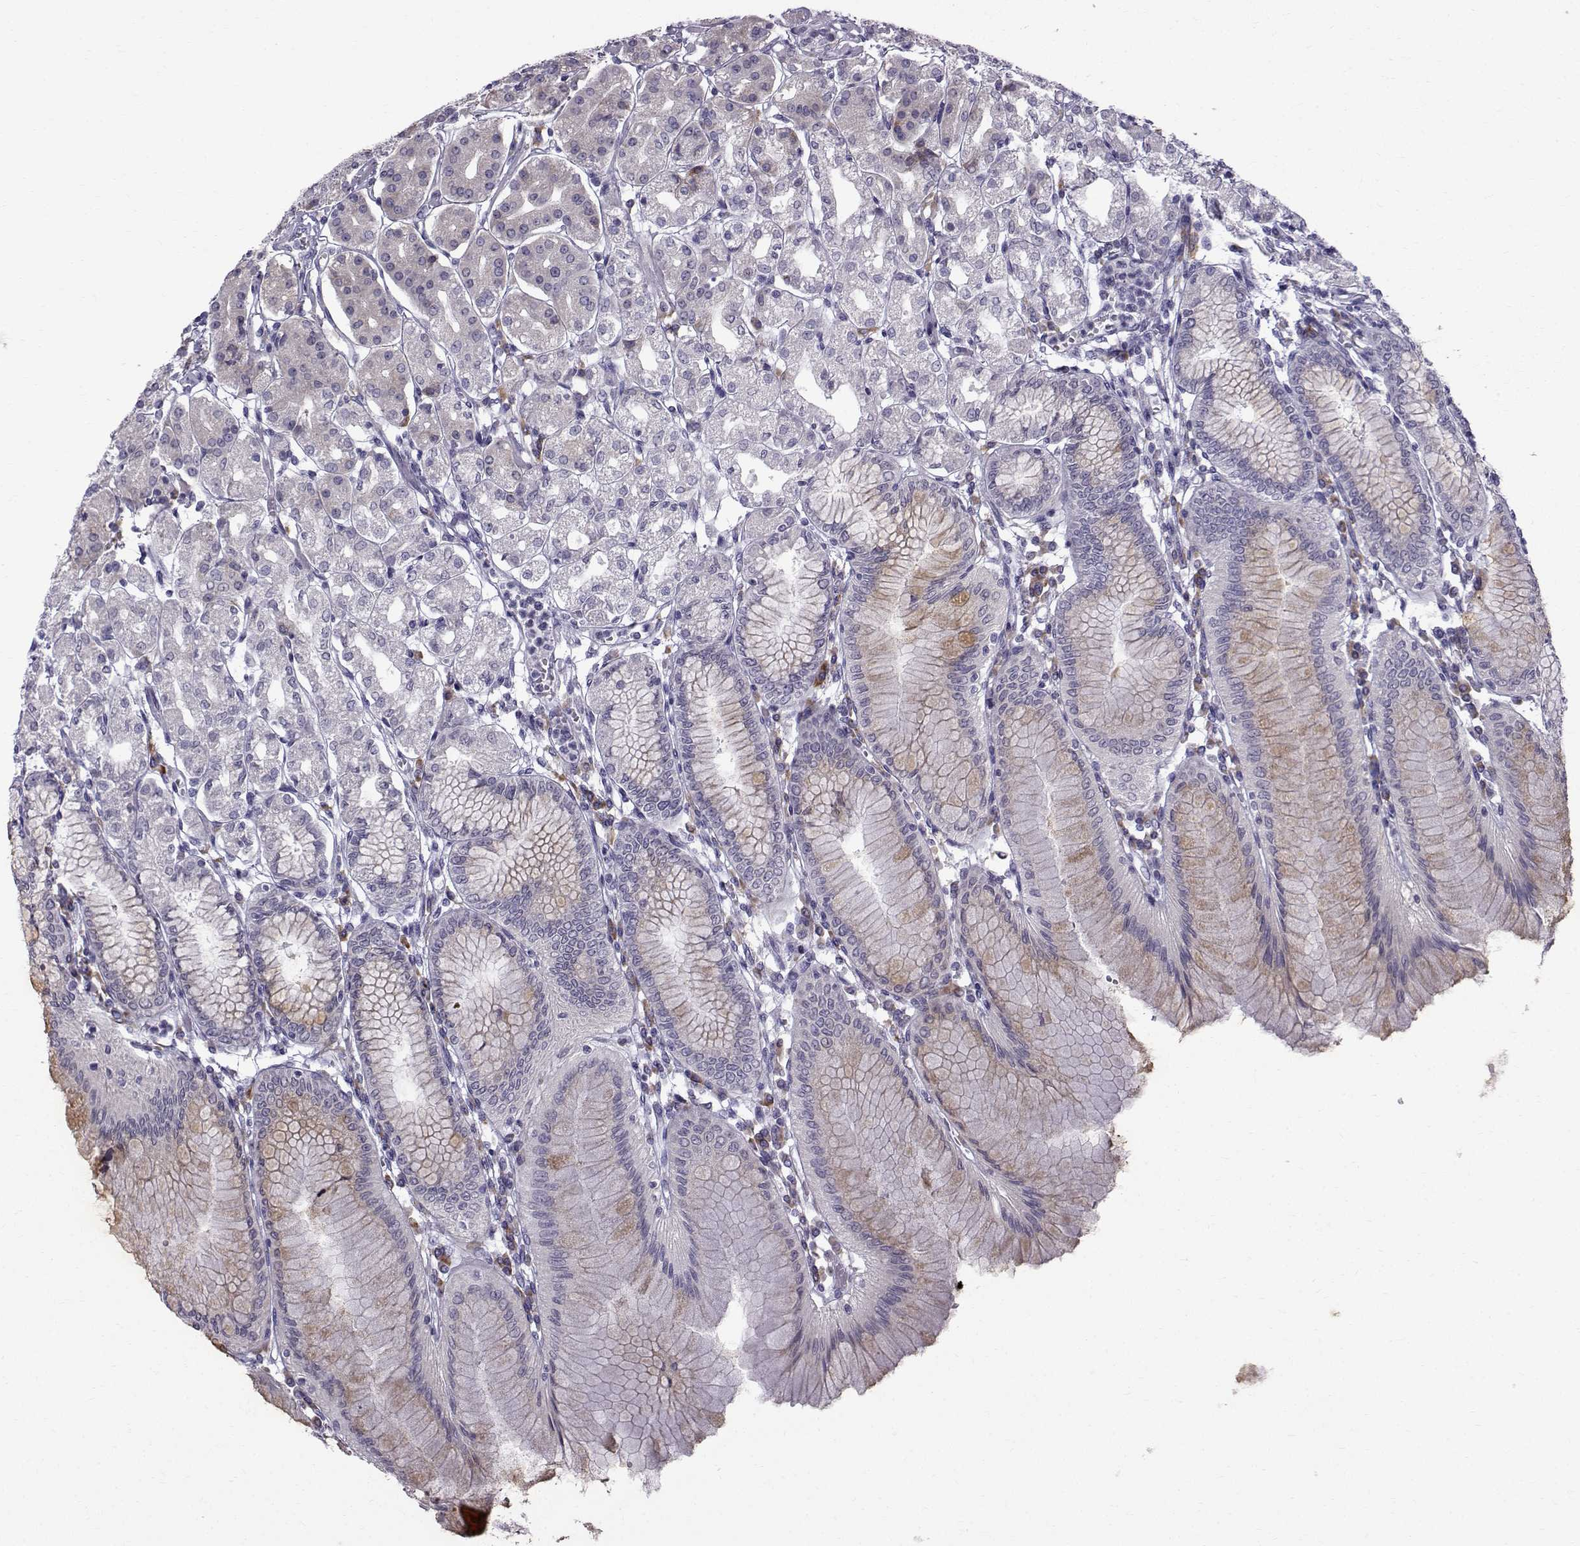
{"staining": {"intensity": "moderate", "quantity": "25%-75%", "location": "cytoplasmic/membranous"}, "tissue": "stomach", "cell_type": "Glandular cells", "image_type": "normal", "snomed": [{"axis": "morphology", "description": "Normal tissue, NOS"}, {"axis": "topography", "description": "Skeletal muscle"}, {"axis": "topography", "description": "Stomach"}], "caption": "Protein analysis of normal stomach reveals moderate cytoplasmic/membranous expression in approximately 25%-75% of glandular cells. The protein of interest is shown in brown color, while the nuclei are stained blue.", "gene": "ROPN1B", "patient": {"sex": "female", "age": 57}}